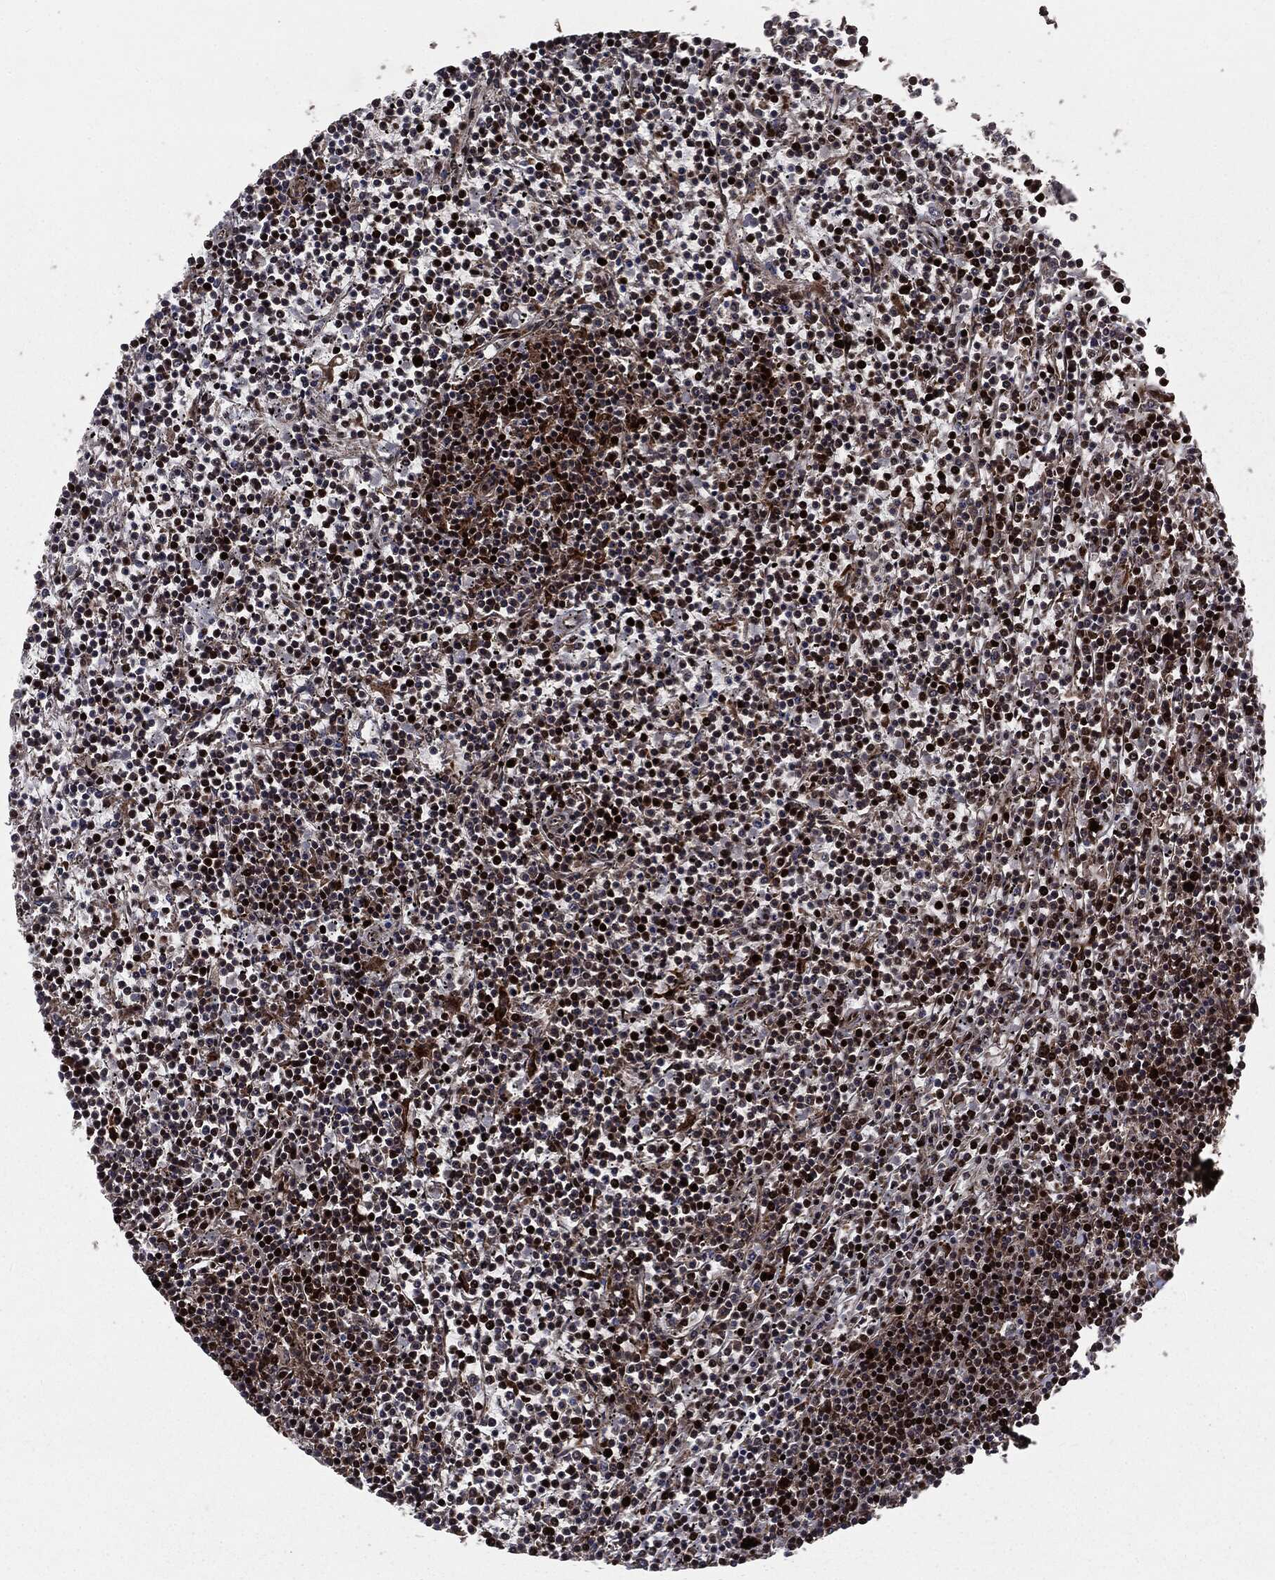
{"staining": {"intensity": "strong", "quantity": "25%-75%", "location": "nuclear"}, "tissue": "lymphoma", "cell_type": "Tumor cells", "image_type": "cancer", "snomed": [{"axis": "morphology", "description": "Malignant lymphoma, non-Hodgkin's type, Low grade"}, {"axis": "topography", "description": "Spleen"}], "caption": "Tumor cells reveal high levels of strong nuclear expression in about 25%-75% of cells in human low-grade malignant lymphoma, non-Hodgkin's type.", "gene": "SMAD4", "patient": {"sex": "female", "age": 19}}